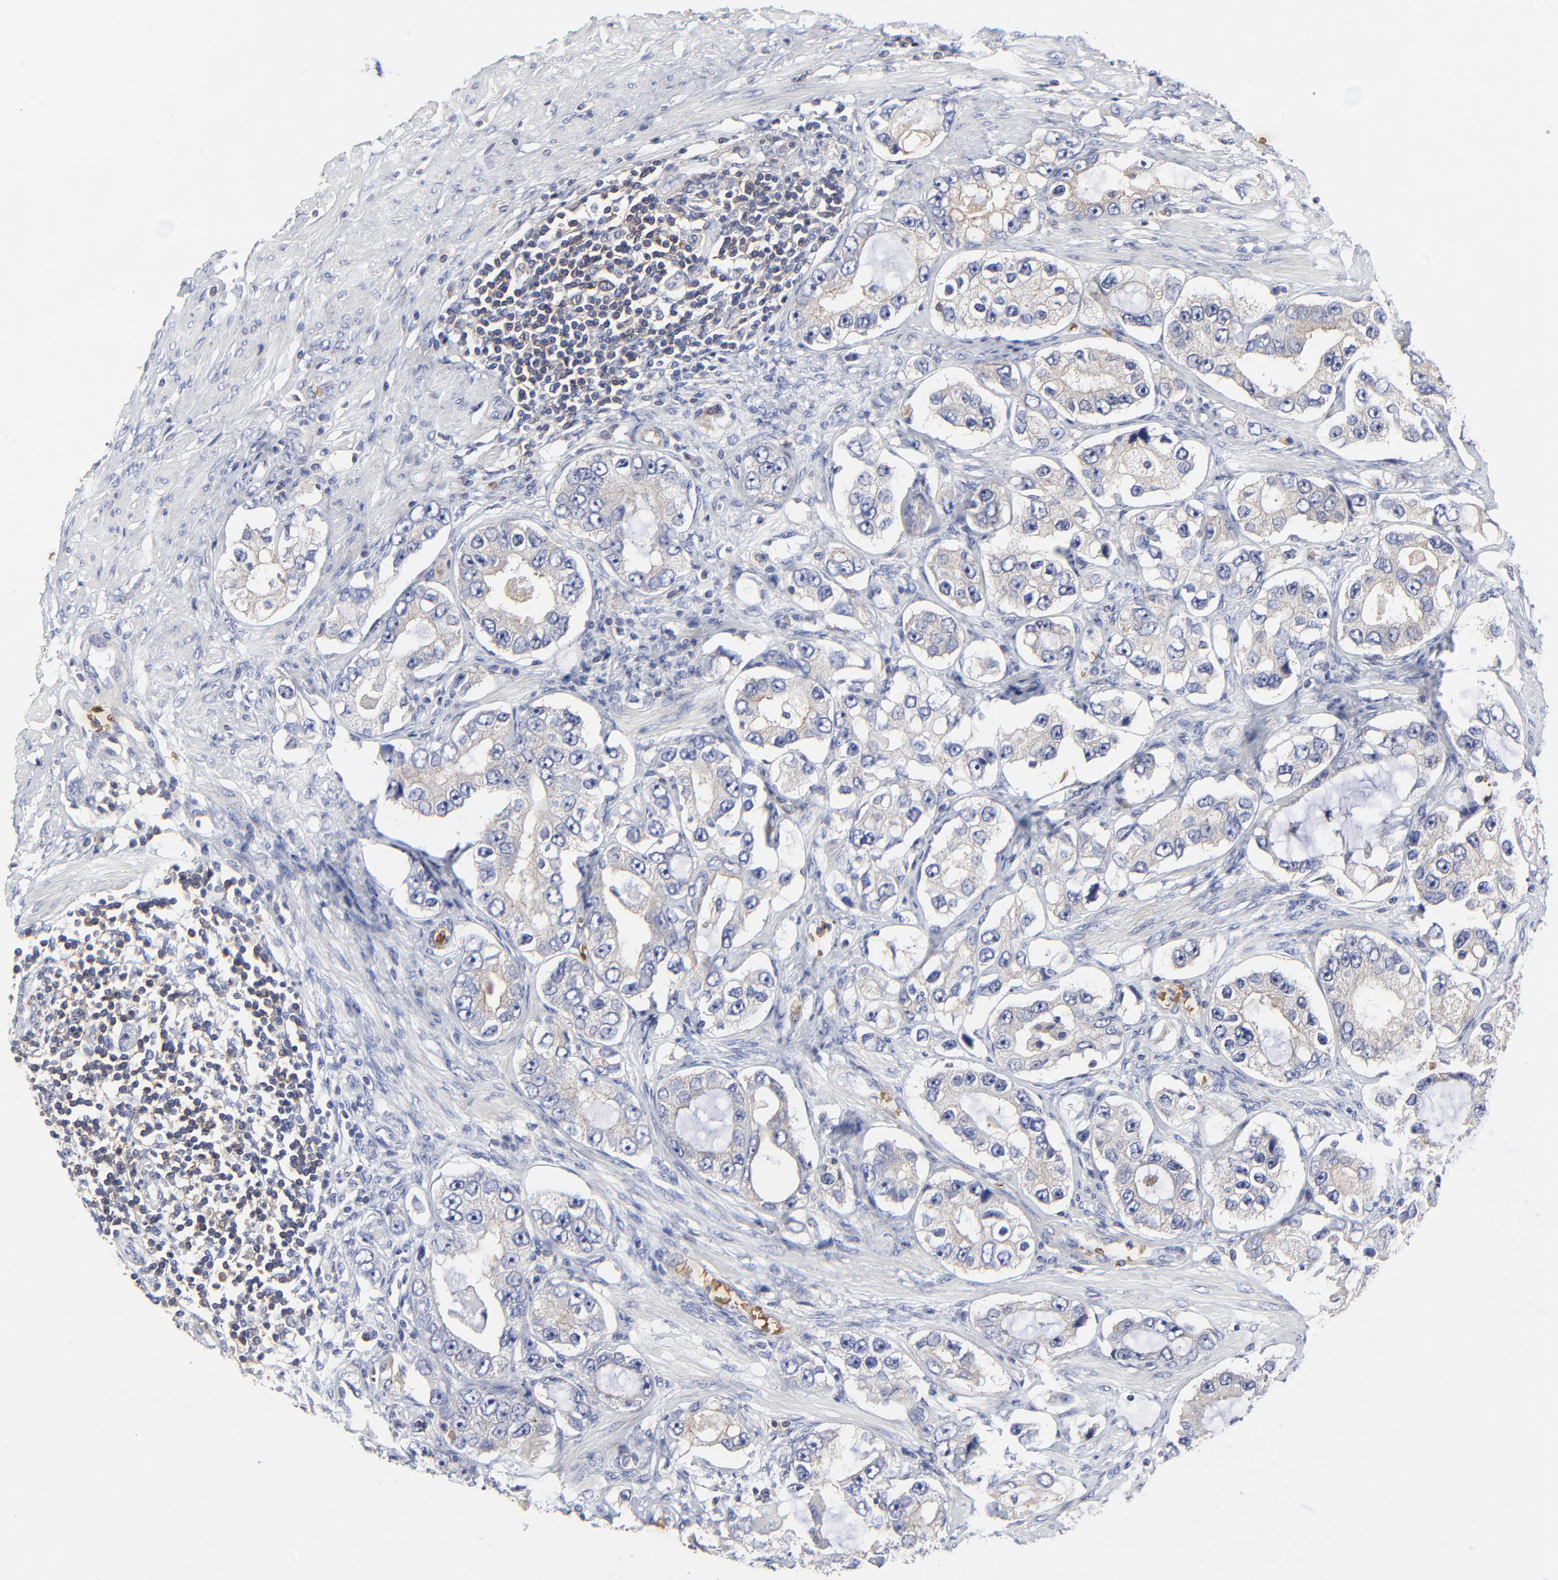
{"staining": {"intensity": "weak", "quantity": "<25%", "location": "cytoplasmic/membranous"}, "tissue": "prostate cancer", "cell_type": "Tumor cells", "image_type": "cancer", "snomed": [{"axis": "morphology", "description": "Adenocarcinoma, High grade"}, {"axis": "topography", "description": "Prostate"}], "caption": "This is a histopathology image of IHC staining of prostate cancer, which shows no expression in tumor cells.", "gene": "PAG1", "patient": {"sex": "male", "age": 63}}